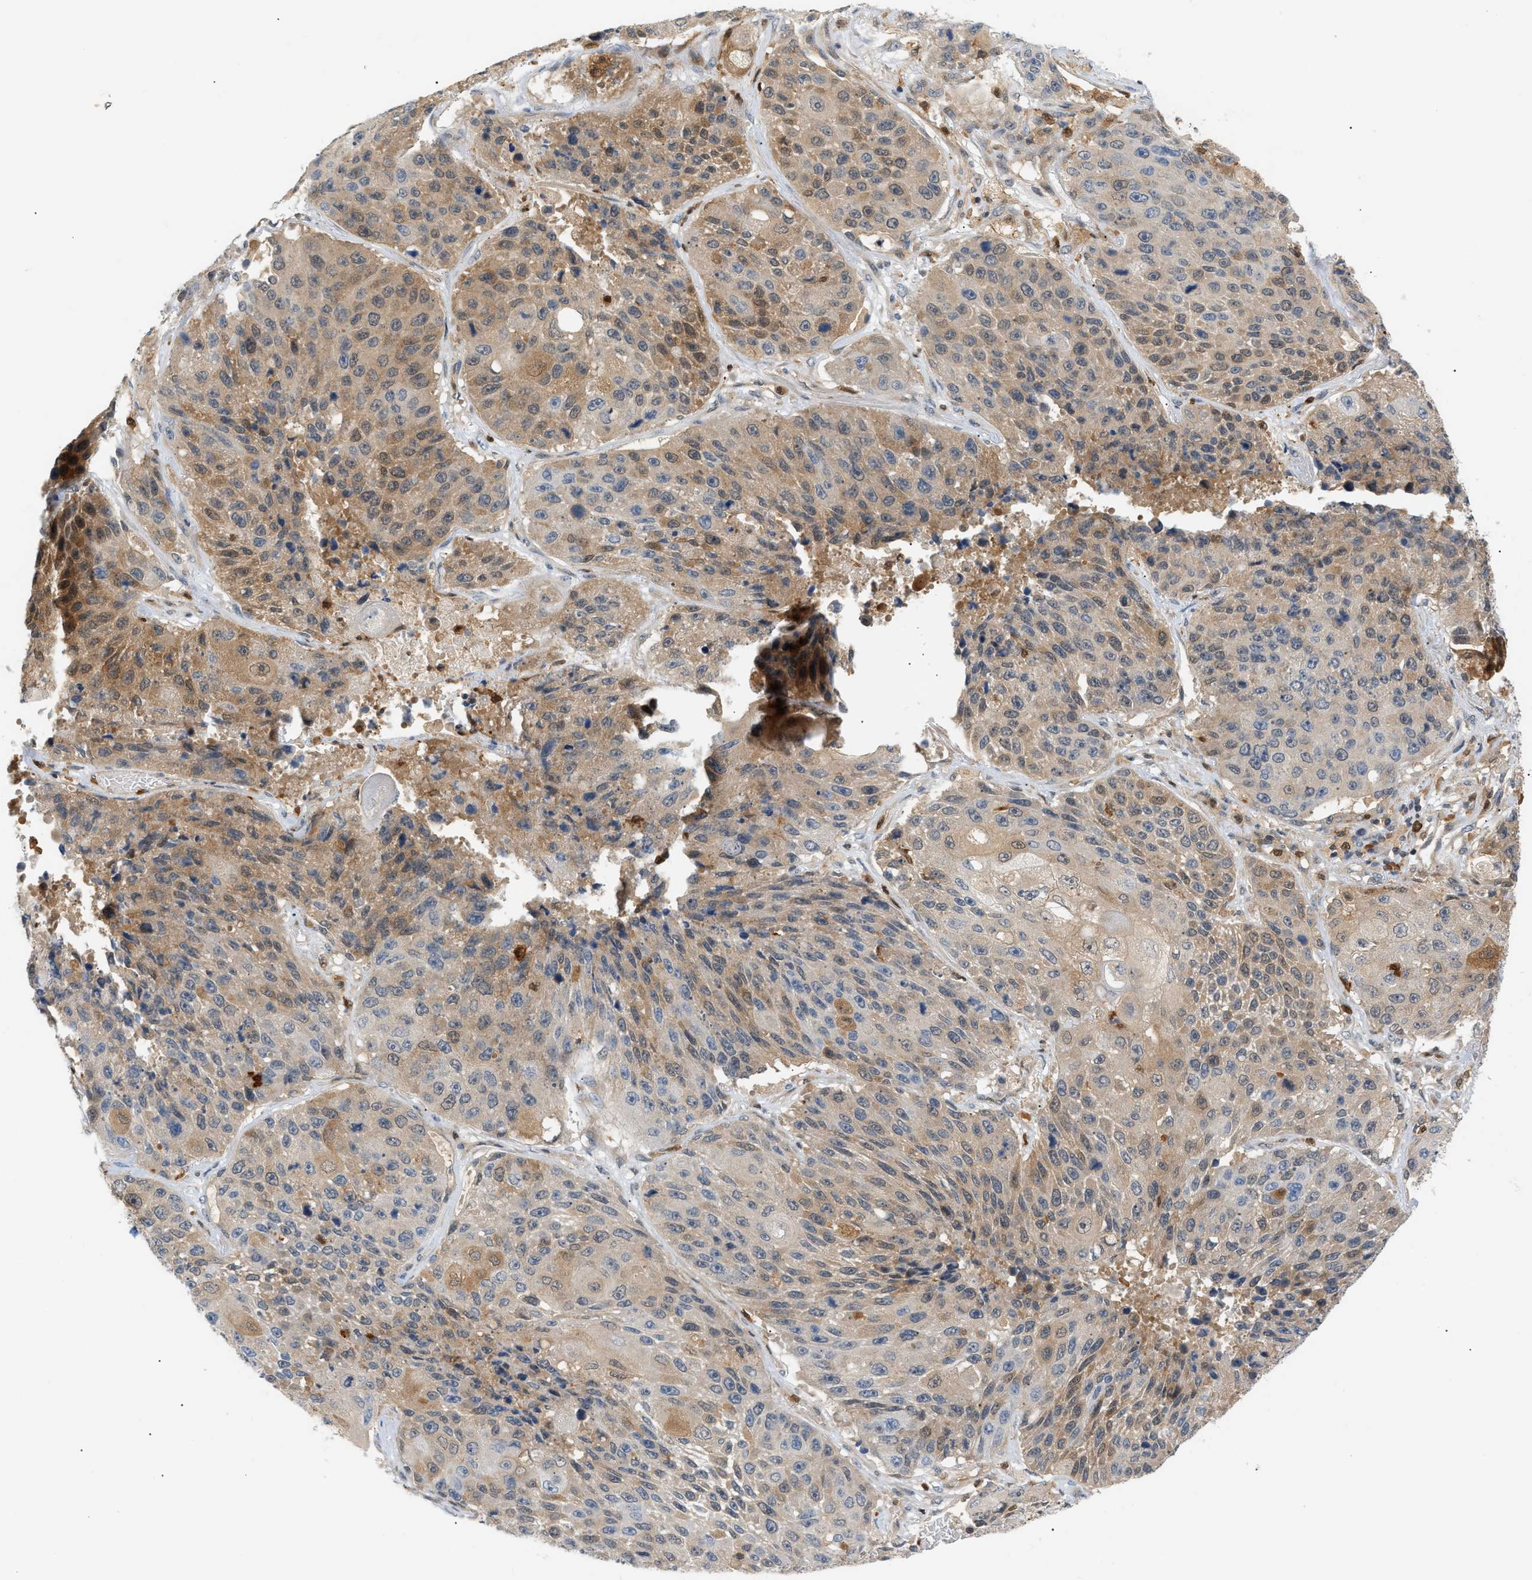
{"staining": {"intensity": "weak", "quantity": ">75%", "location": "cytoplasmic/membranous"}, "tissue": "lung cancer", "cell_type": "Tumor cells", "image_type": "cancer", "snomed": [{"axis": "morphology", "description": "Squamous cell carcinoma, NOS"}, {"axis": "topography", "description": "Lung"}], "caption": "Immunohistochemical staining of human lung cancer displays low levels of weak cytoplasmic/membranous positivity in approximately >75% of tumor cells.", "gene": "PYCARD", "patient": {"sex": "male", "age": 61}}